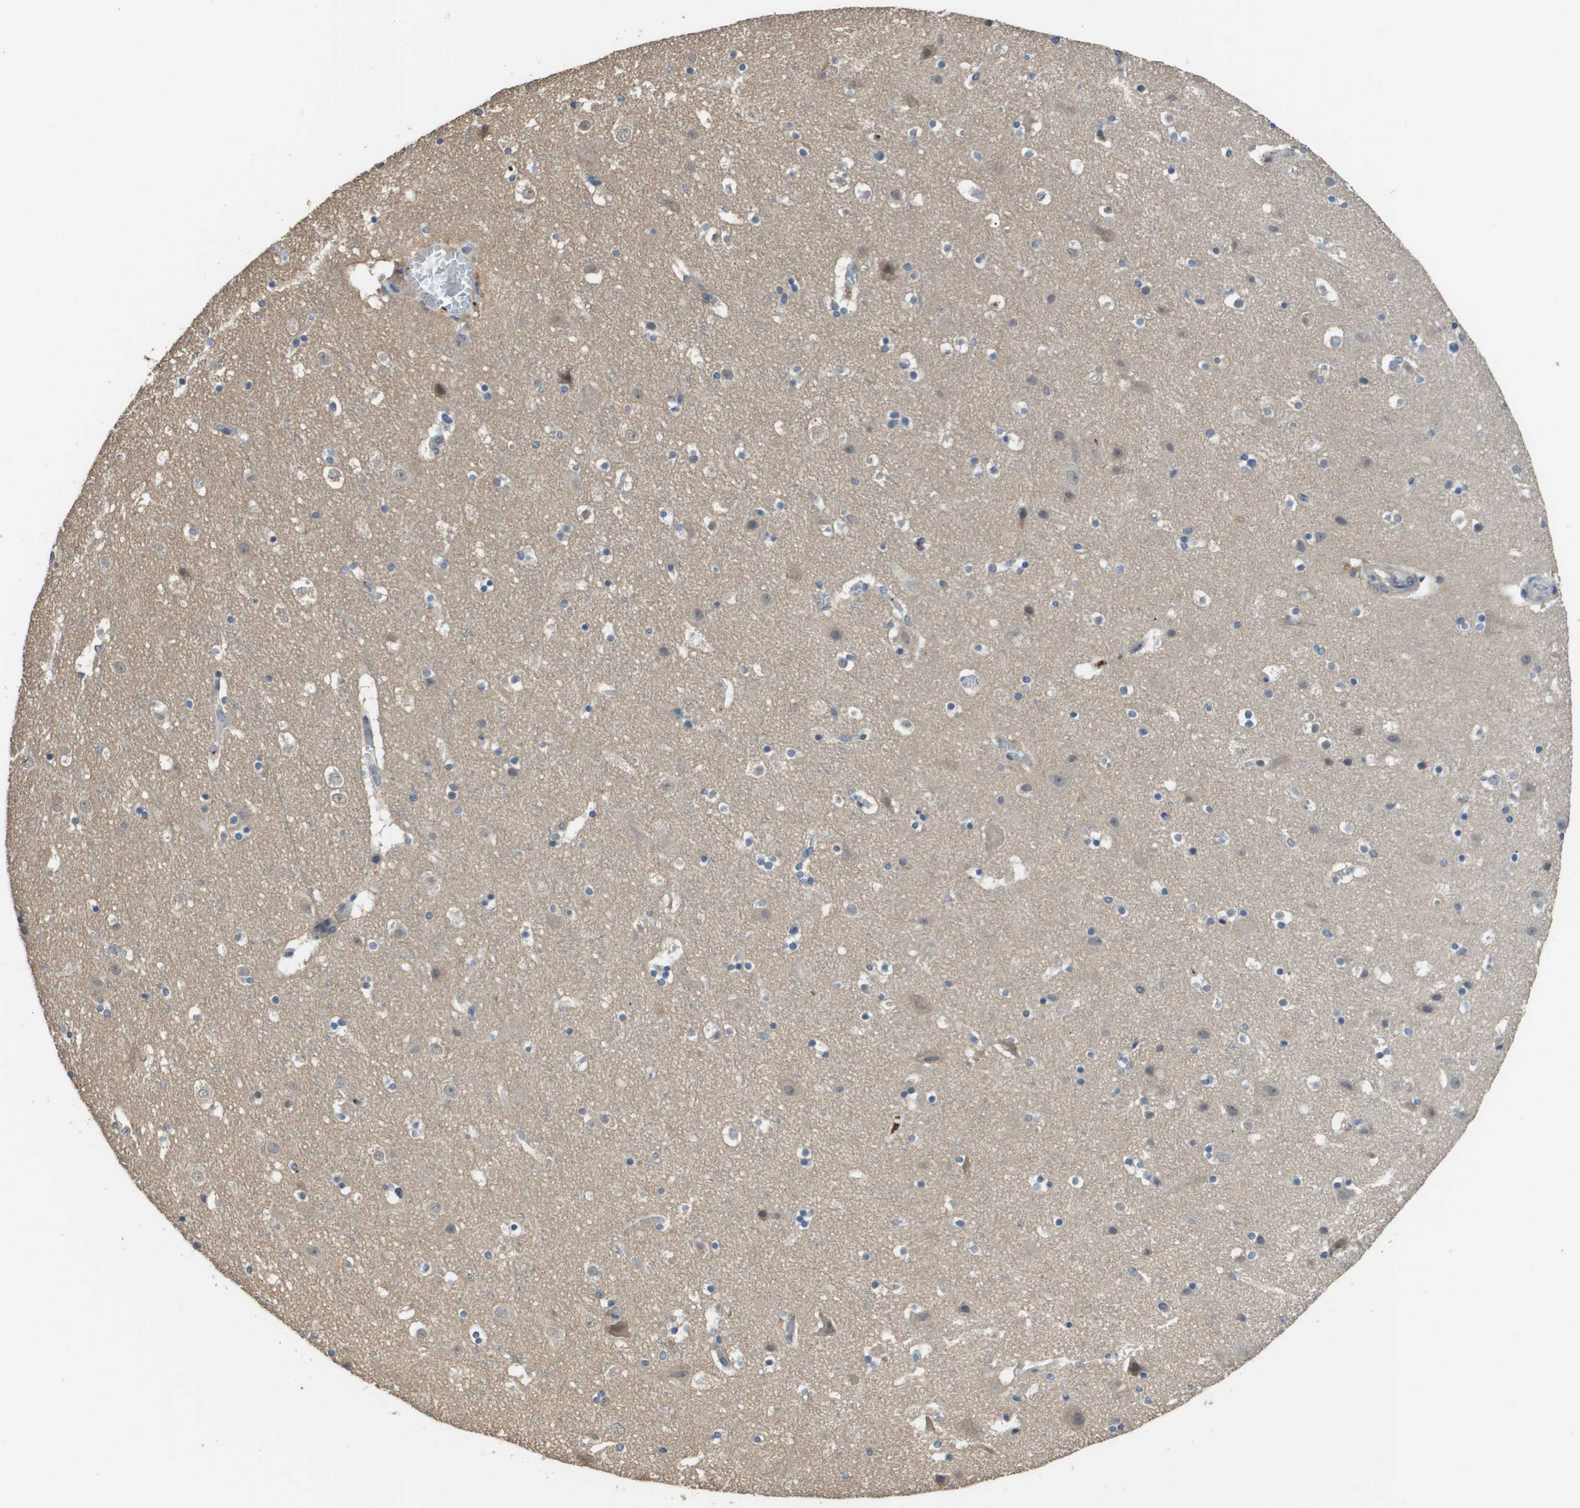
{"staining": {"intensity": "negative", "quantity": "none", "location": "none"}, "tissue": "cerebral cortex", "cell_type": "Endothelial cells", "image_type": "normal", "snomed": [{"axis": "morphology", "description": "Normal tissue, NOS"}, {"axis": "topography", "description": "Cerebral cortex"}], "caption": "DAB immunohistochemical staining of unremarkable cerebral cortex demonstrates no significant expression in endothelial cells.", "gene": "RAB27B", "patient": {"sex": "male", "age": 45}}